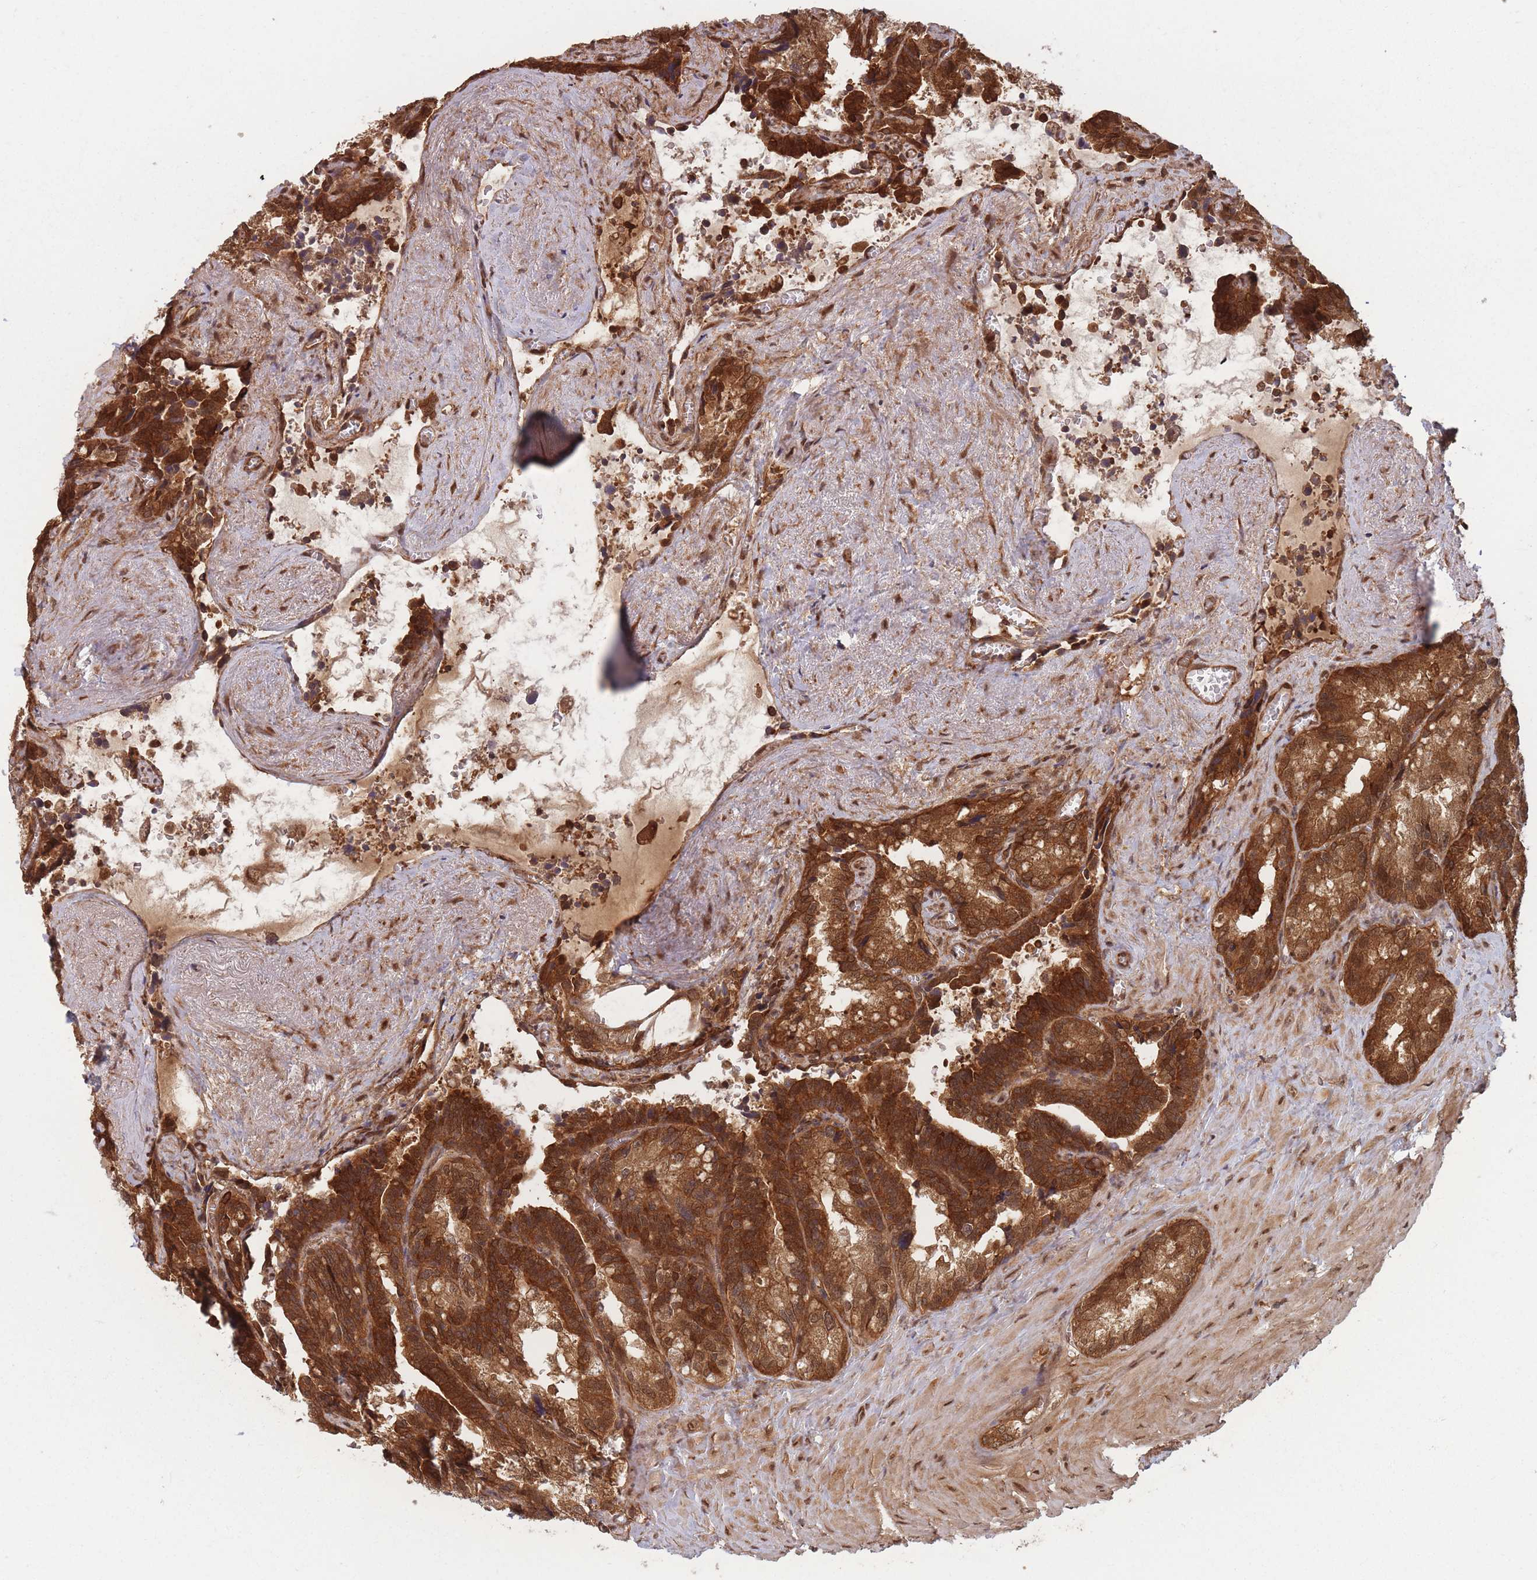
{"staining": {"intensity": "strong", "quantity": ">75%", "location": "cytoplasmic/membranous"}, "tissue": "seminal vesicle", "cell_type": "Glandular cells", "image_type": "normal", "snomed": [{"axis": "morphology", "description": "Normal tissue, NOS"}, {"axis": "topography", "description": "Seminal veicle"}], "caption": "Strong cytoplasmic/membranous staining is identified in approximately >75% of glandular cells in unremarkable seminal vesicle.", "gene": "PODXL2", "patient": {"sex": "male", "age": 68}}